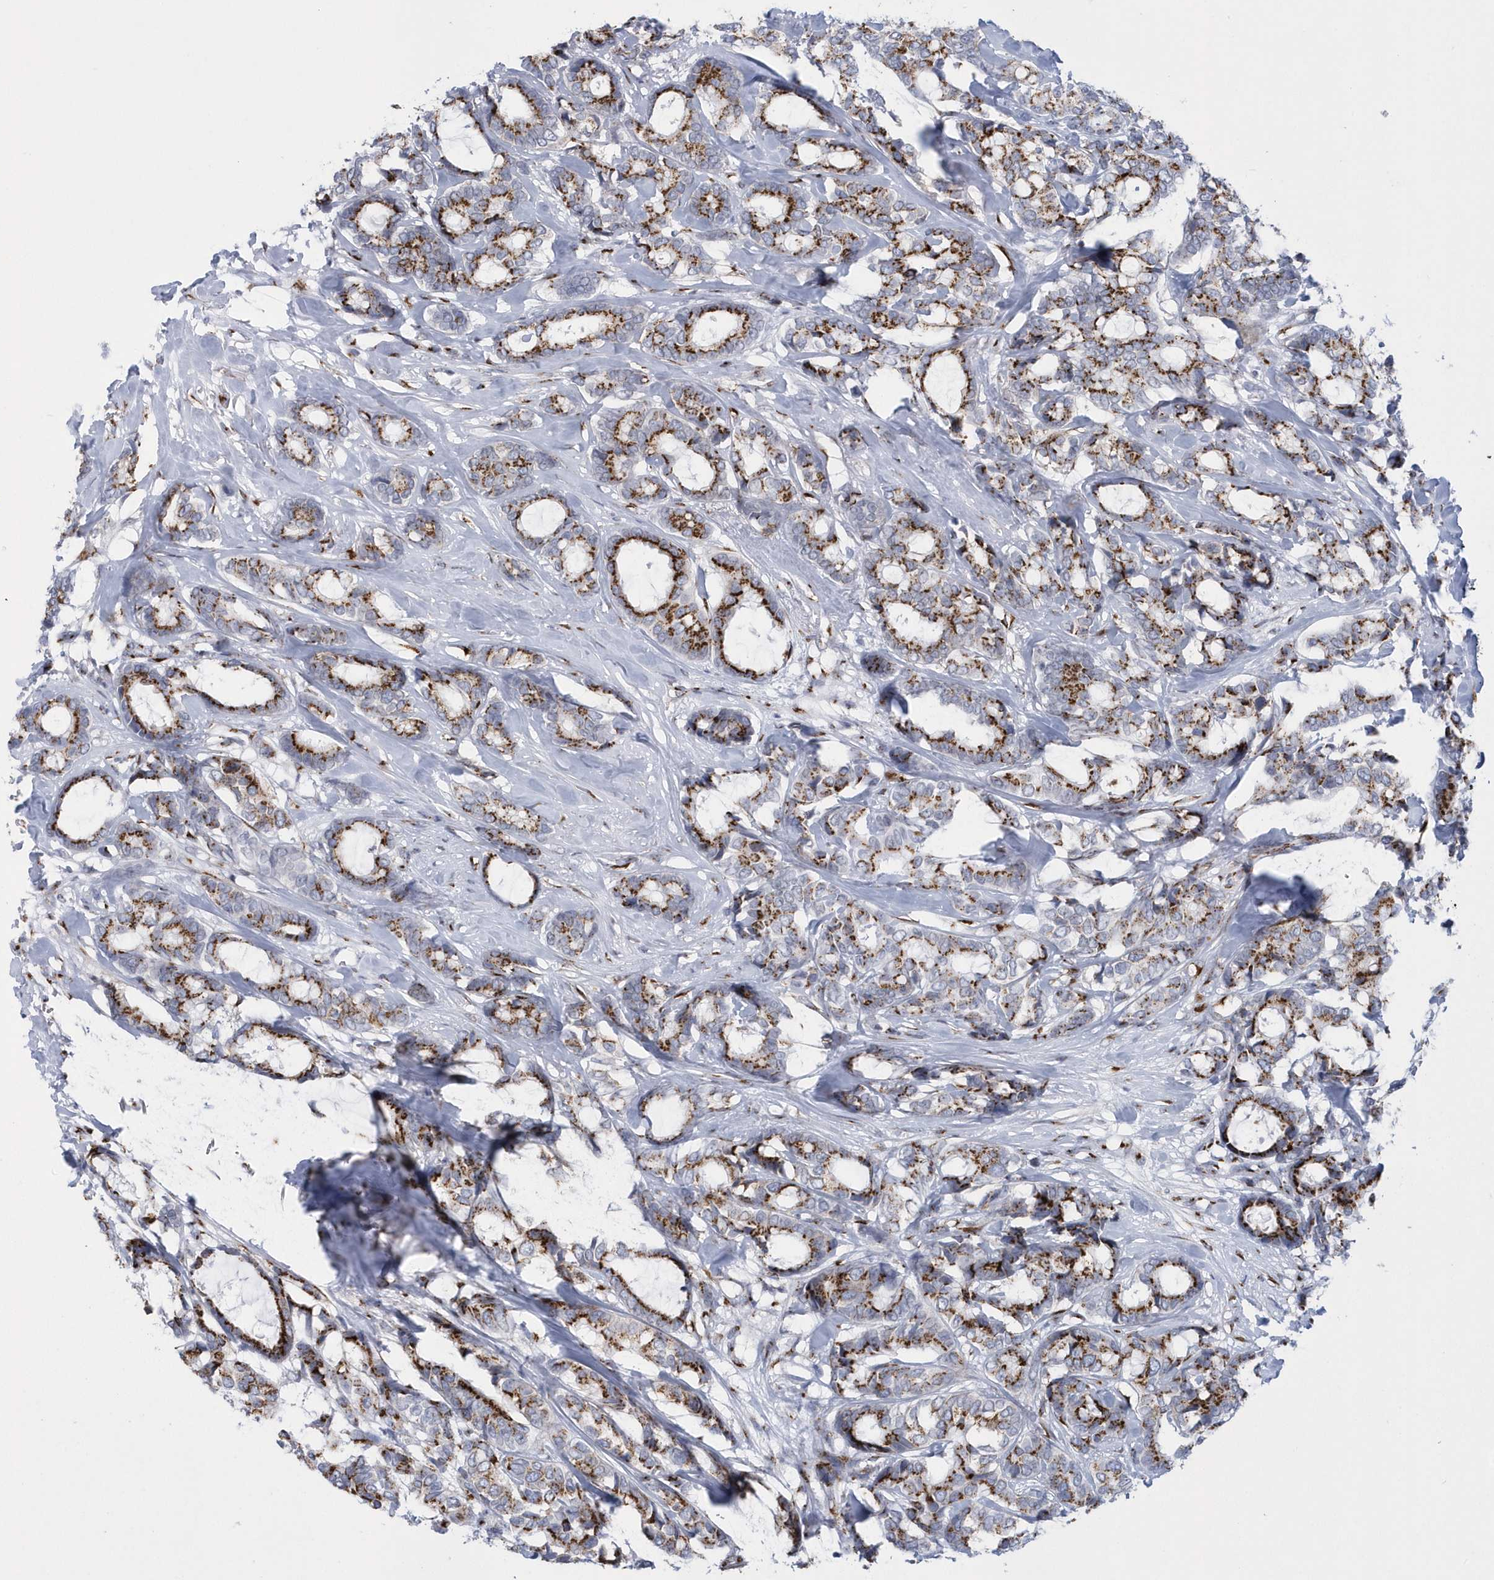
{"staining": {"intensity": "moderate", "quantity": ">75%", "location": "cytoplasmic/membranous"}, "tissue": "breast cancer", "cell_type": "Tumor cells", "image_type": "cancer", "snomed": [{"axis": "morphology", "description": "Duct carcinoma"}, {"axis": "topography", "description": "Breast"}], "caption": "A brown stain shows moderate cytoplasmic/membranous staining of a protein in human breast invasive ductal carcinoma tumor cells. Using DAB (brown) and hematoxylin (blue) stains, captured at high magnification using brightfield microscopy.", "gene": "SLX9", "patient": {"sex": "female", "age": 87}}